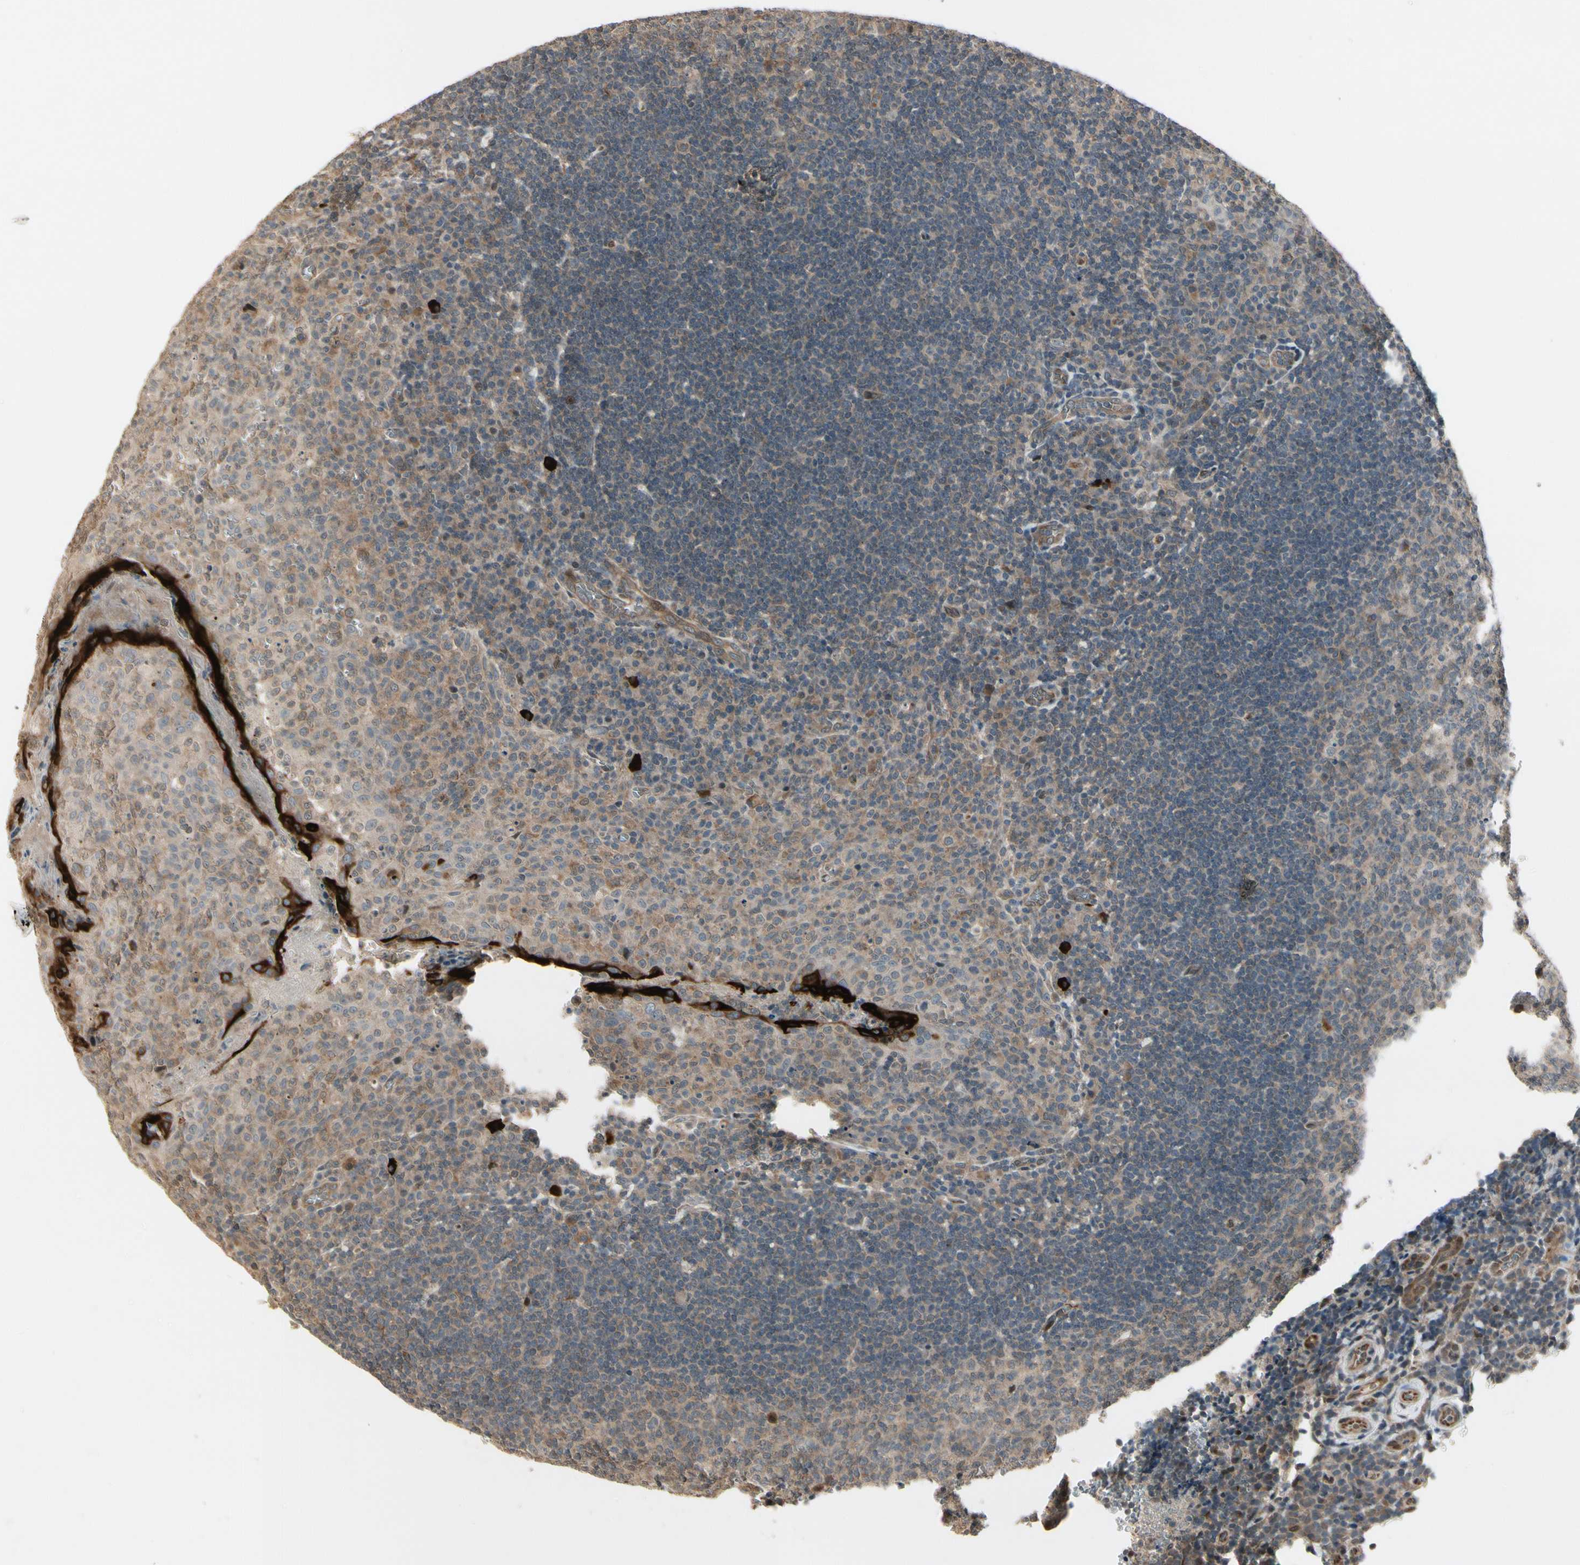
{"staining": {"intensity": "weak", "quantity": ">75%", "location": "cytoplasmic/membranous"}, "tissue": "tonsil", "cell_type": "Germinal center cells", "image_type": "normal", "snomed": [{"axis": "morphology", "description": "Normal tissue, NOS"}, {"axis": "topography", "description": "Tonsil"}], "caption": "Immunohistochemical staining of benign tonsil shows >75% levels of weak cytoplasmic/membranous protein staining in approximately >75% of germinal center cells.", "gene": "SVBP", "patient": {"sex": "male", "age": 17}}